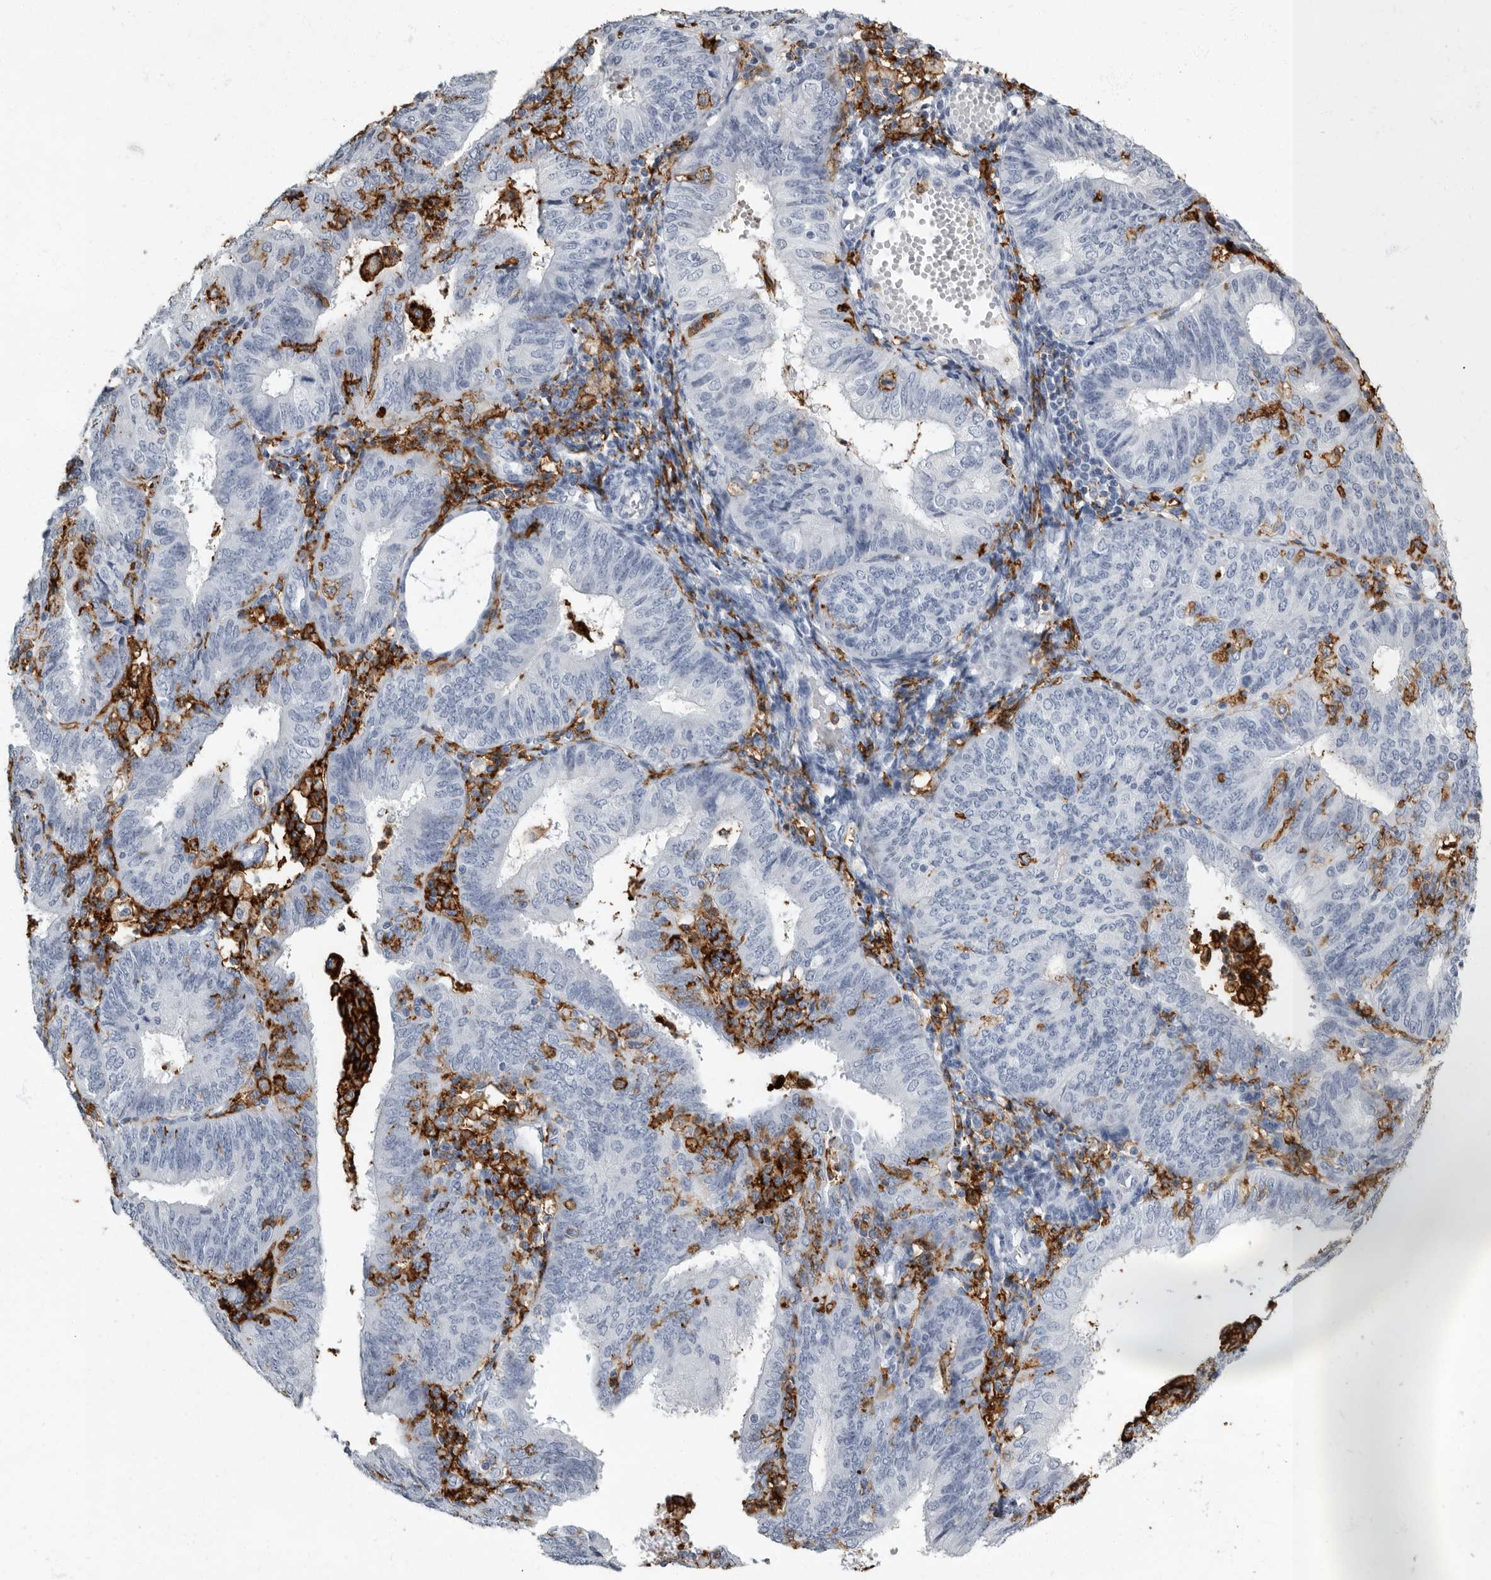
{"staining": {"intensity": "negative", "quantity": "none", "location": "none"}, "tissue": "endometrial cancer", "cell_type": "Tumor cells", "image_type": "cancer", "snomed": [{"axis": "morphology", "description": "Adenocarcinoma, NOS"}, {"axis": "topography", "description": "Endometrium"}], "caption": "Adenocarcinoma (endometrial) stained for a protein using immunohistochemistry displays no positivity tumor cells.", "gene": "FCER1G", "patient": {"sex": "female", "age": 58}}